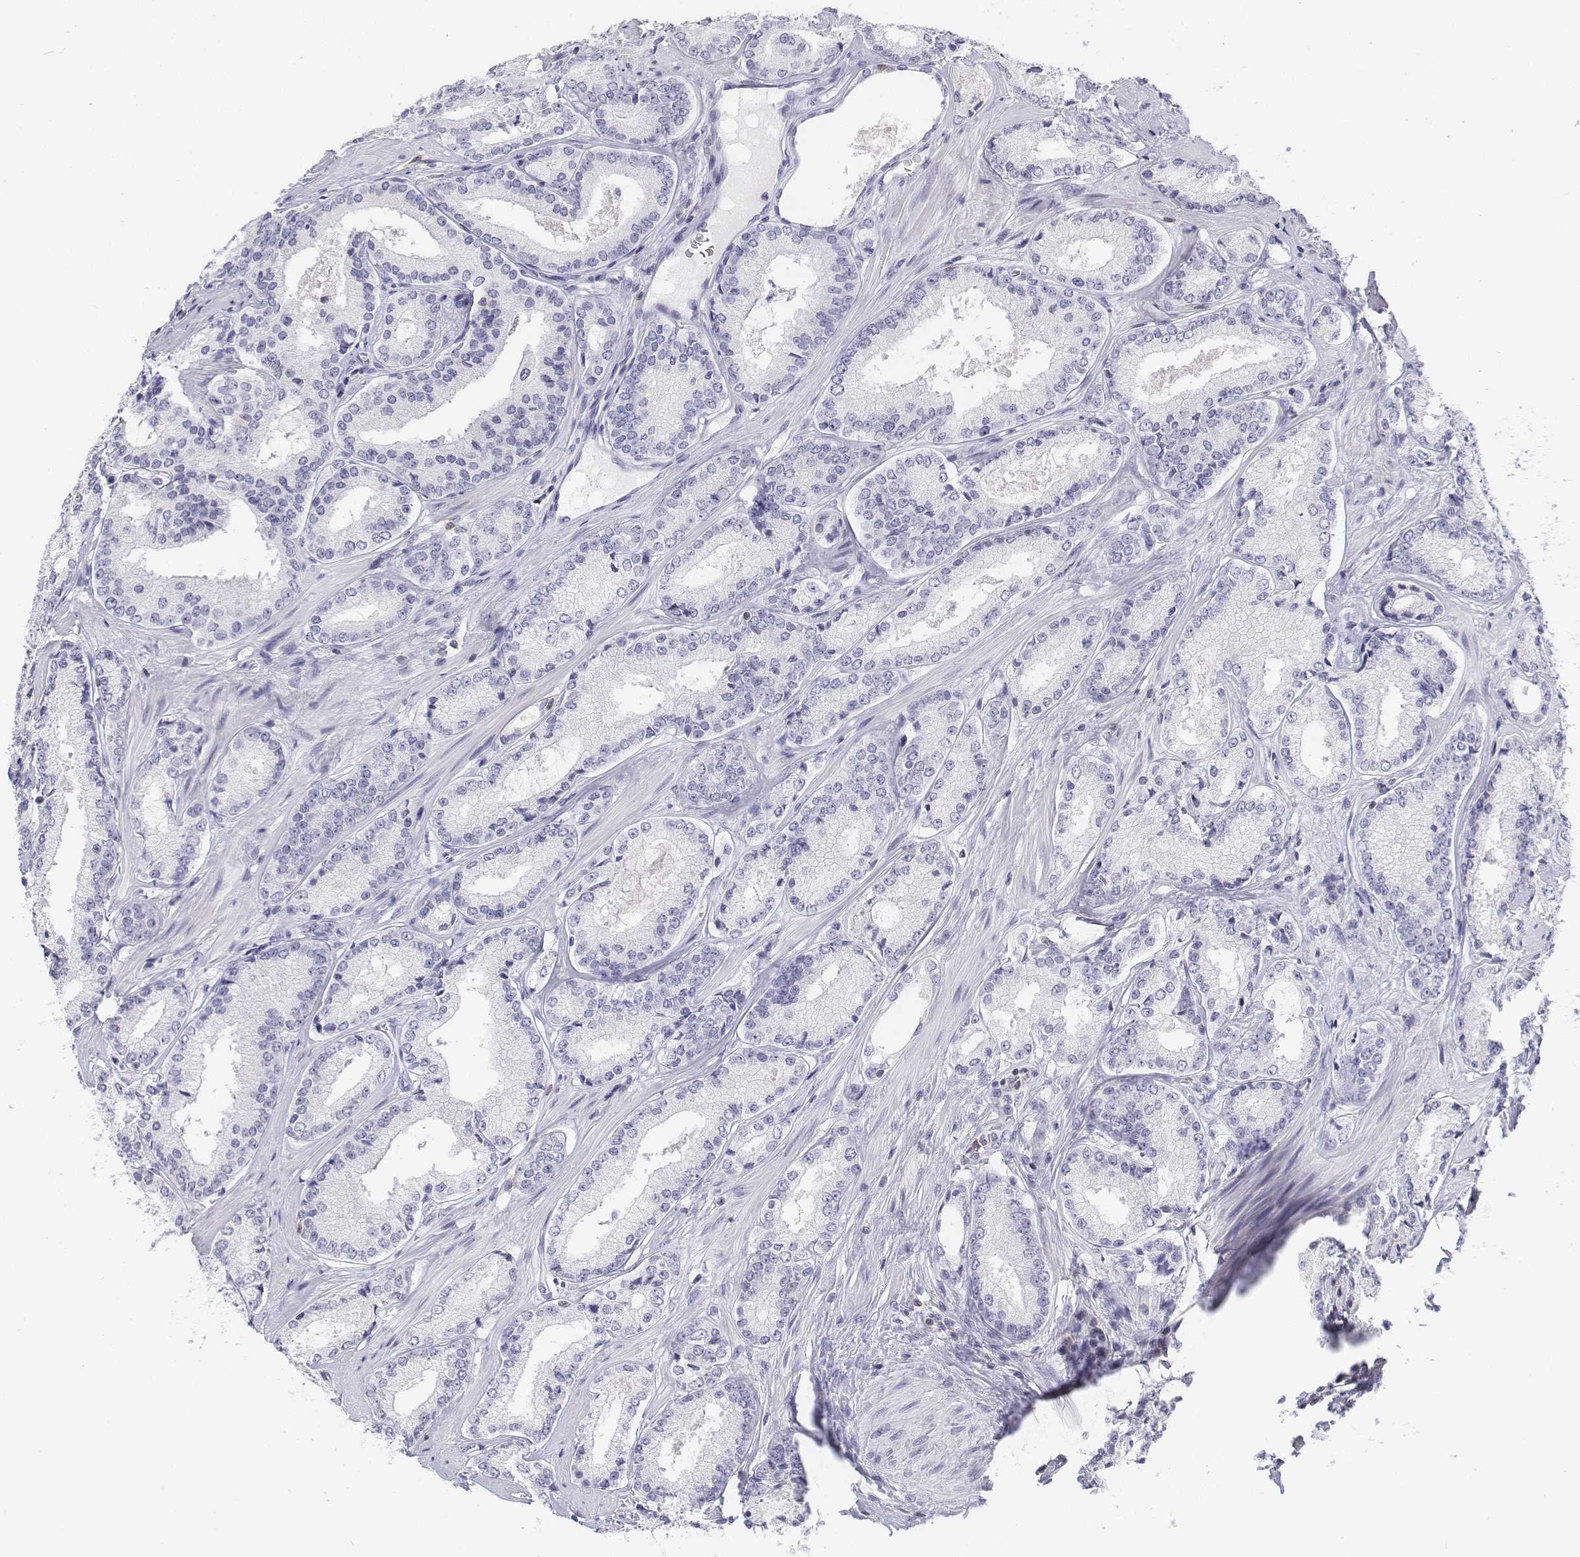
{"staining": {"intensity": "negative", "quantity": "none", "location": "none"}, "tissue": "prostate cancer", "cell_type": "Tumor cells", "image_type": "cancer", "snomed": [{"axis": "morphology", "description": "Adenocarcinoma, Low grade"}, {"axis": "topography", "description": "Prostate"}], "caption": "Human prostate cancer stained for a protein using immunohistochemistry shows no staining in tumor cells.", "gene": "CD3E", "patient": {"sex": "male", "age": 56}}